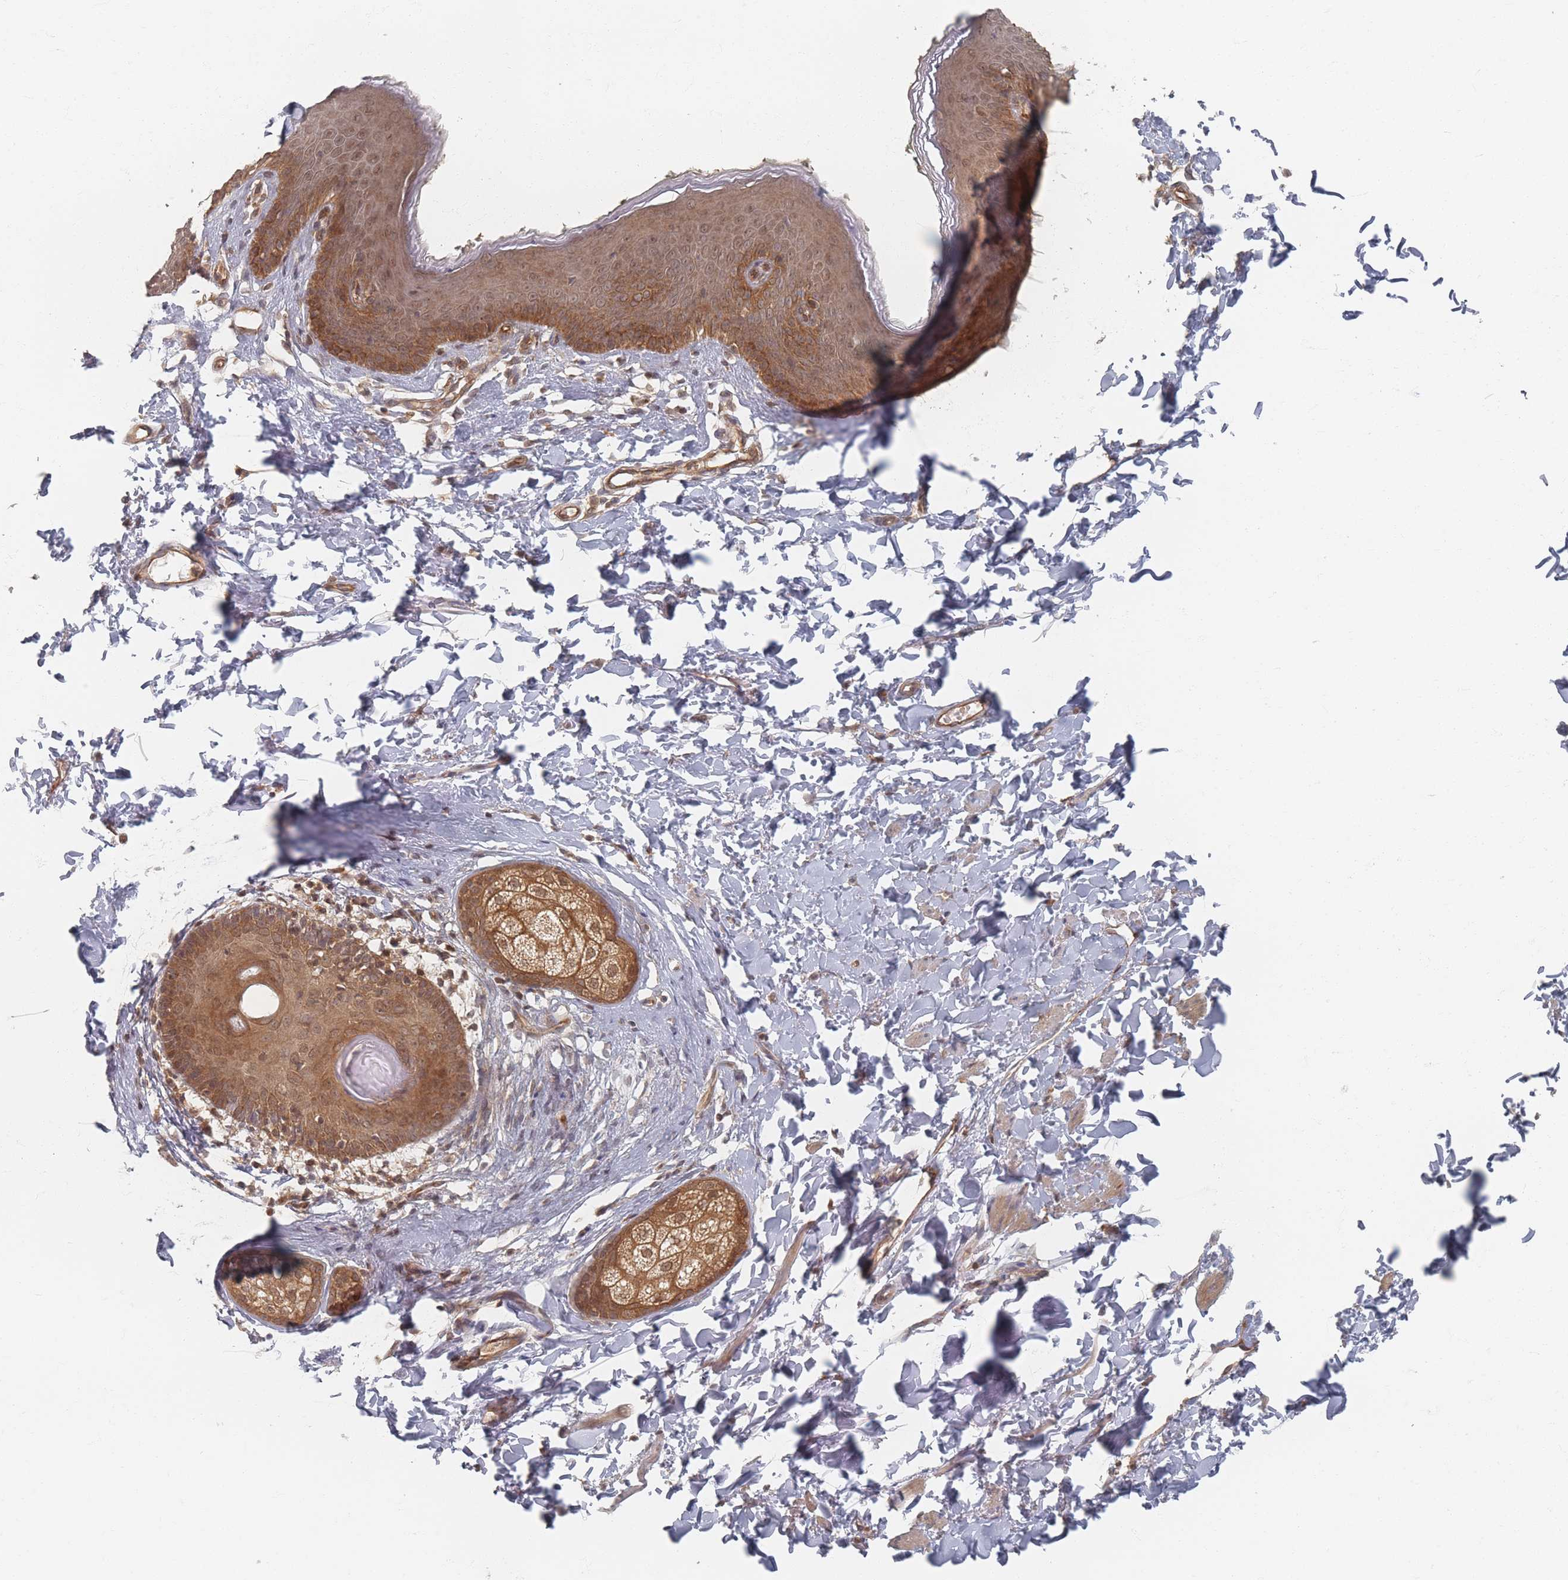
{"staining": {"intensity": "strong", "quantity": ">75%", "location": "cytoplasmic/membranous"}, "tissue": "skin", "cell_type": "Epidermal cells", "image_type": "normal", "snomed": [{"axis": "morphology", "description": "Normal tissue, NOS"}, {"axis": "topography", "description": "Vulva"}], "caption": "Approximately >75% of epidermal cells in unremarkable human skin exhibit strong cytoplasmic/membranous protein positivity as visualized by brown immunohistochemical staining.", "gene": "PSMD9", "patient": {"sex": "female", "age": 66}}